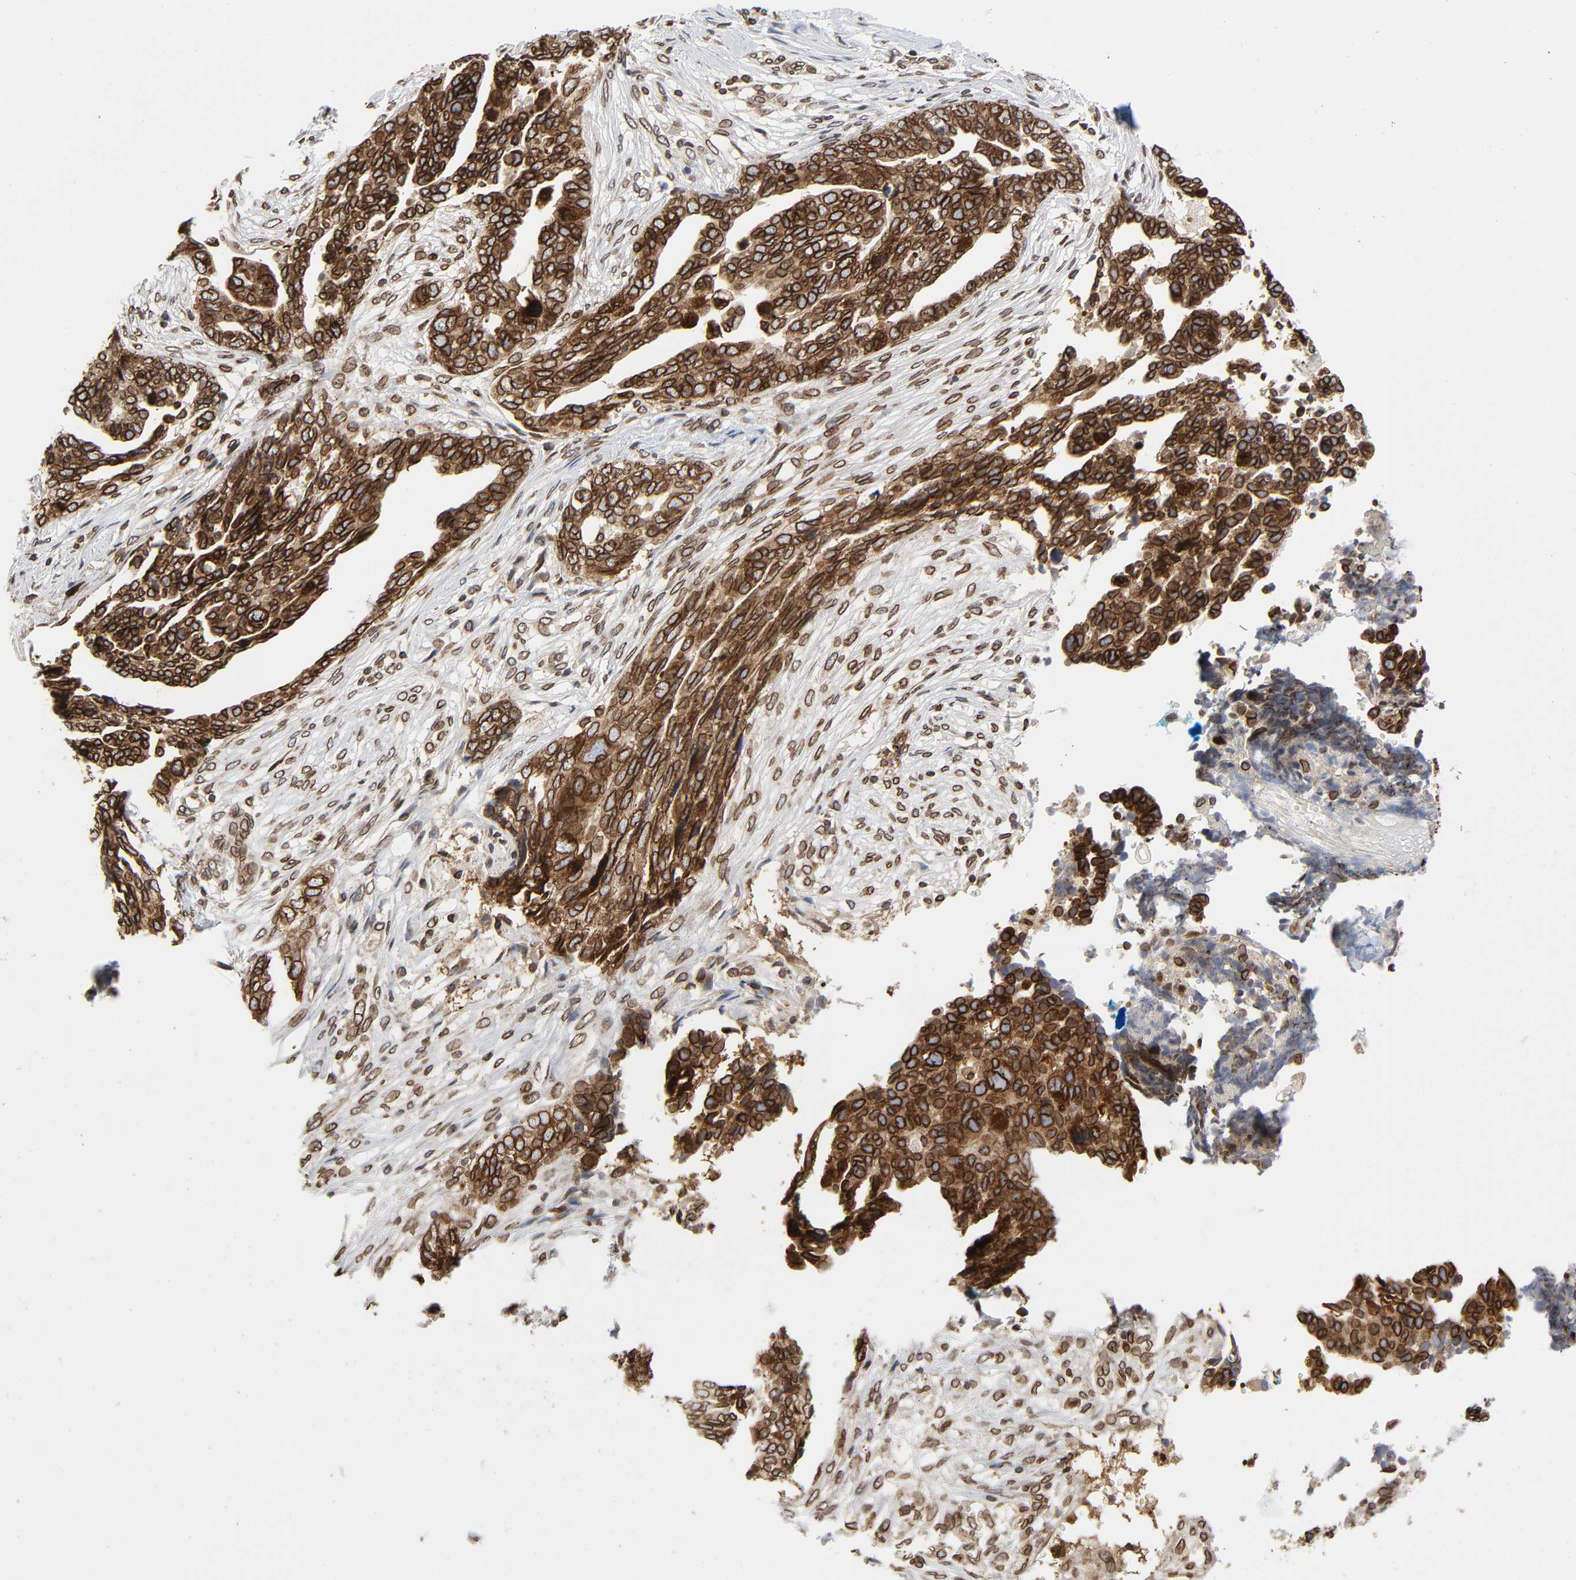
{"staining": {"intensity": "strong", "quantity": ">75%", "location": "cytoplasmic/membranous,nuclear"}, "tissue": "ovarian cancer", "cell_type": "Tumor cells", "image_type": "cancer", "snomed": [{"axis": "morphology", "description": "Normal tissue, NOS"}, {"axis": "morphology", "description": "Cystadenocarcinoma, serous, NOS"}, {"axis": "topography", "description": "Fallopian tube"}, {"axis": "topography", "description": "Ovary"}], "caption": "A high amount of strong cytoplasmic/membranous and nuclear staining is present in approximately >75% of tumor cells in ovarian cancer (serous cystadenocarcinoma) tissue.", "gene": "RANGAP1", "patient": {"sex": "female", "age": 56}}